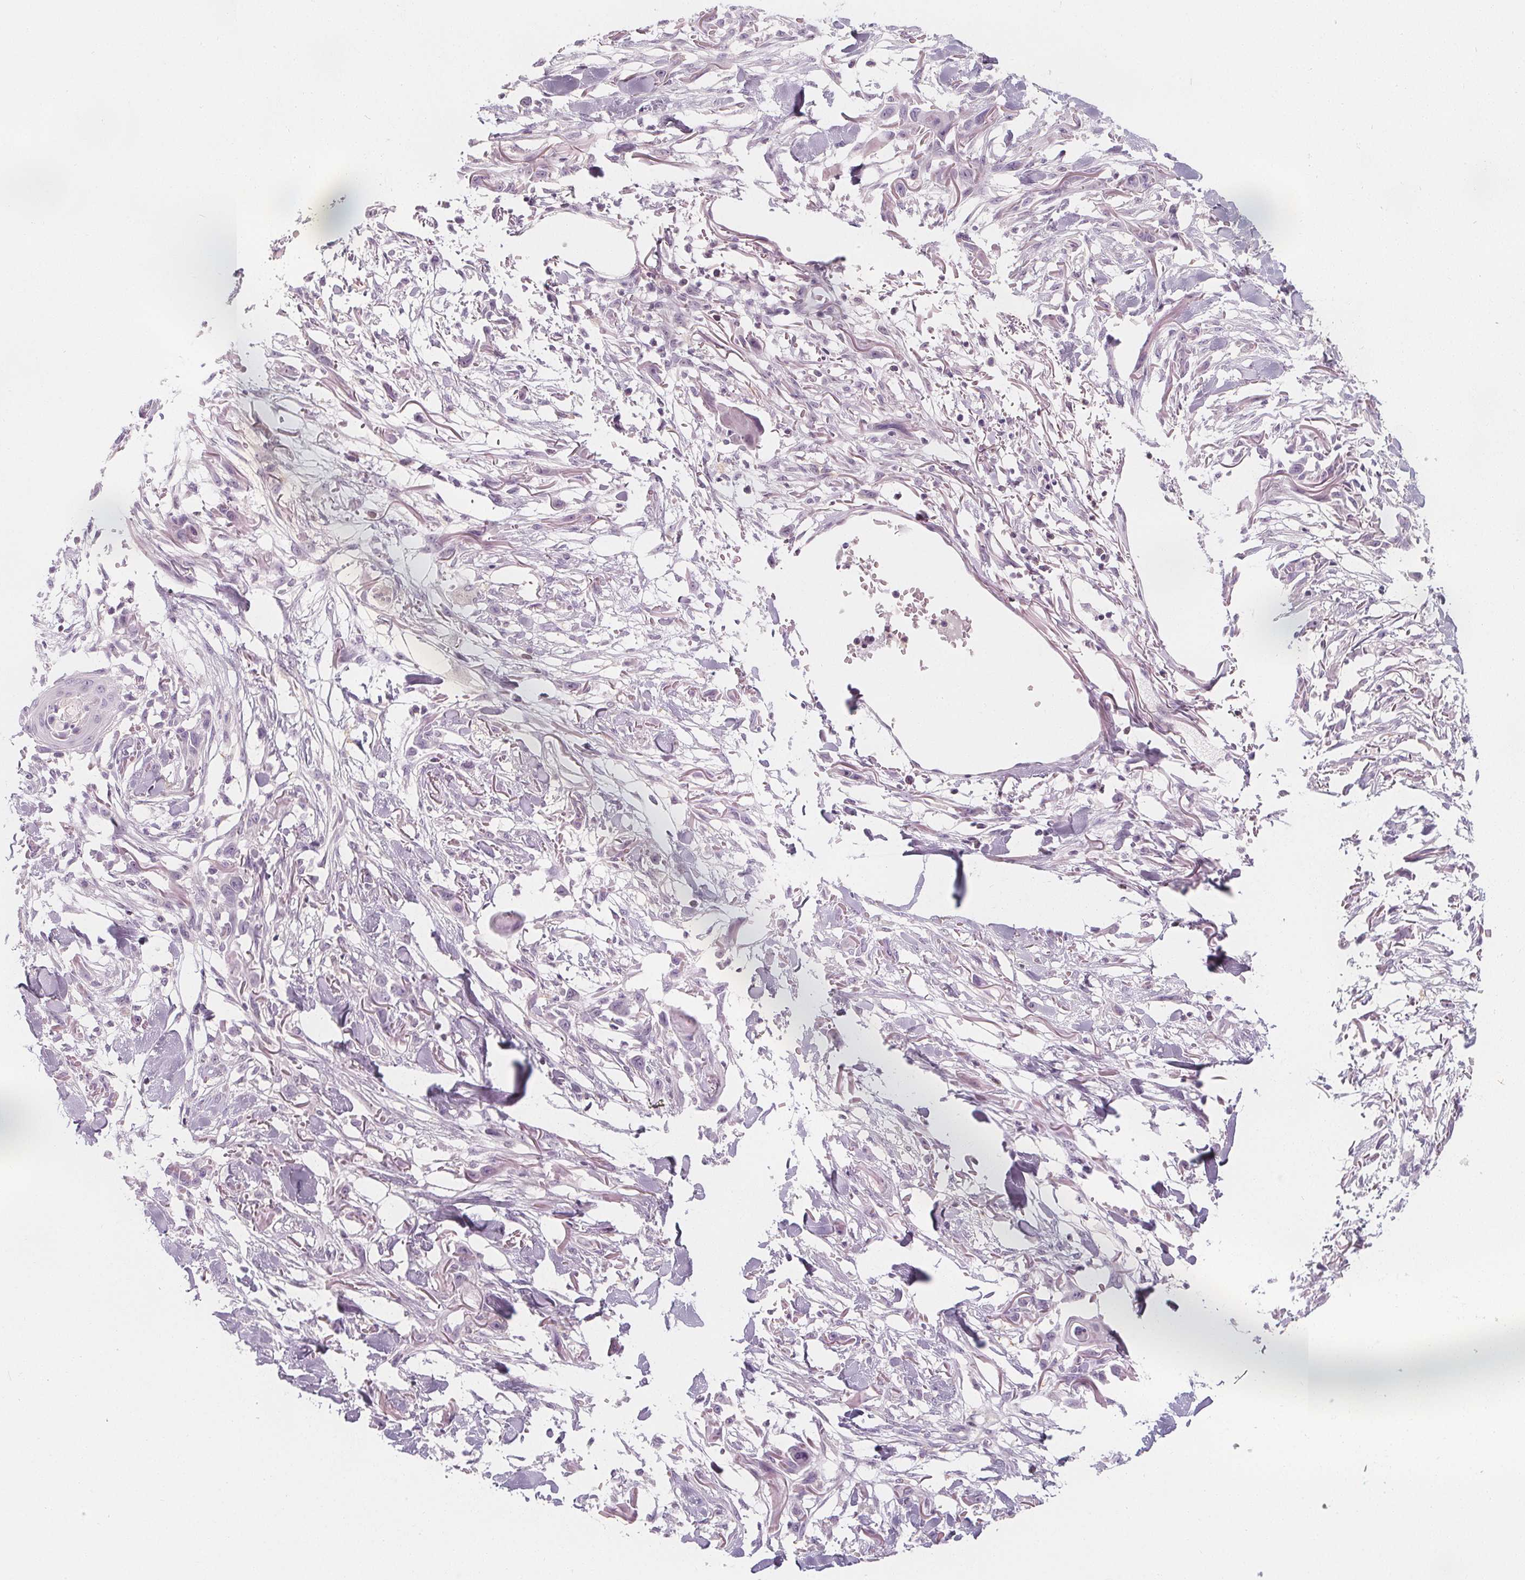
{"staining": {"intensity": "negative", "quantity": "none", "location": "none"}, "tissue": "skin cancer", "cell_type": "Tumor cells", "image_type": "cancer", "snomed": [{"axis": "morphology", "description": "Squamous cell carcinoma, NOS"}, {"axis": "topography", "description": "Skin"}], "caption": "IHC image of human squamous cell carcinoma (skin) stained for a protein (brown), which displays no positivity in tumor cells.", "gene": "UGP2", "patient": {"sex": "female", "age": 59}}